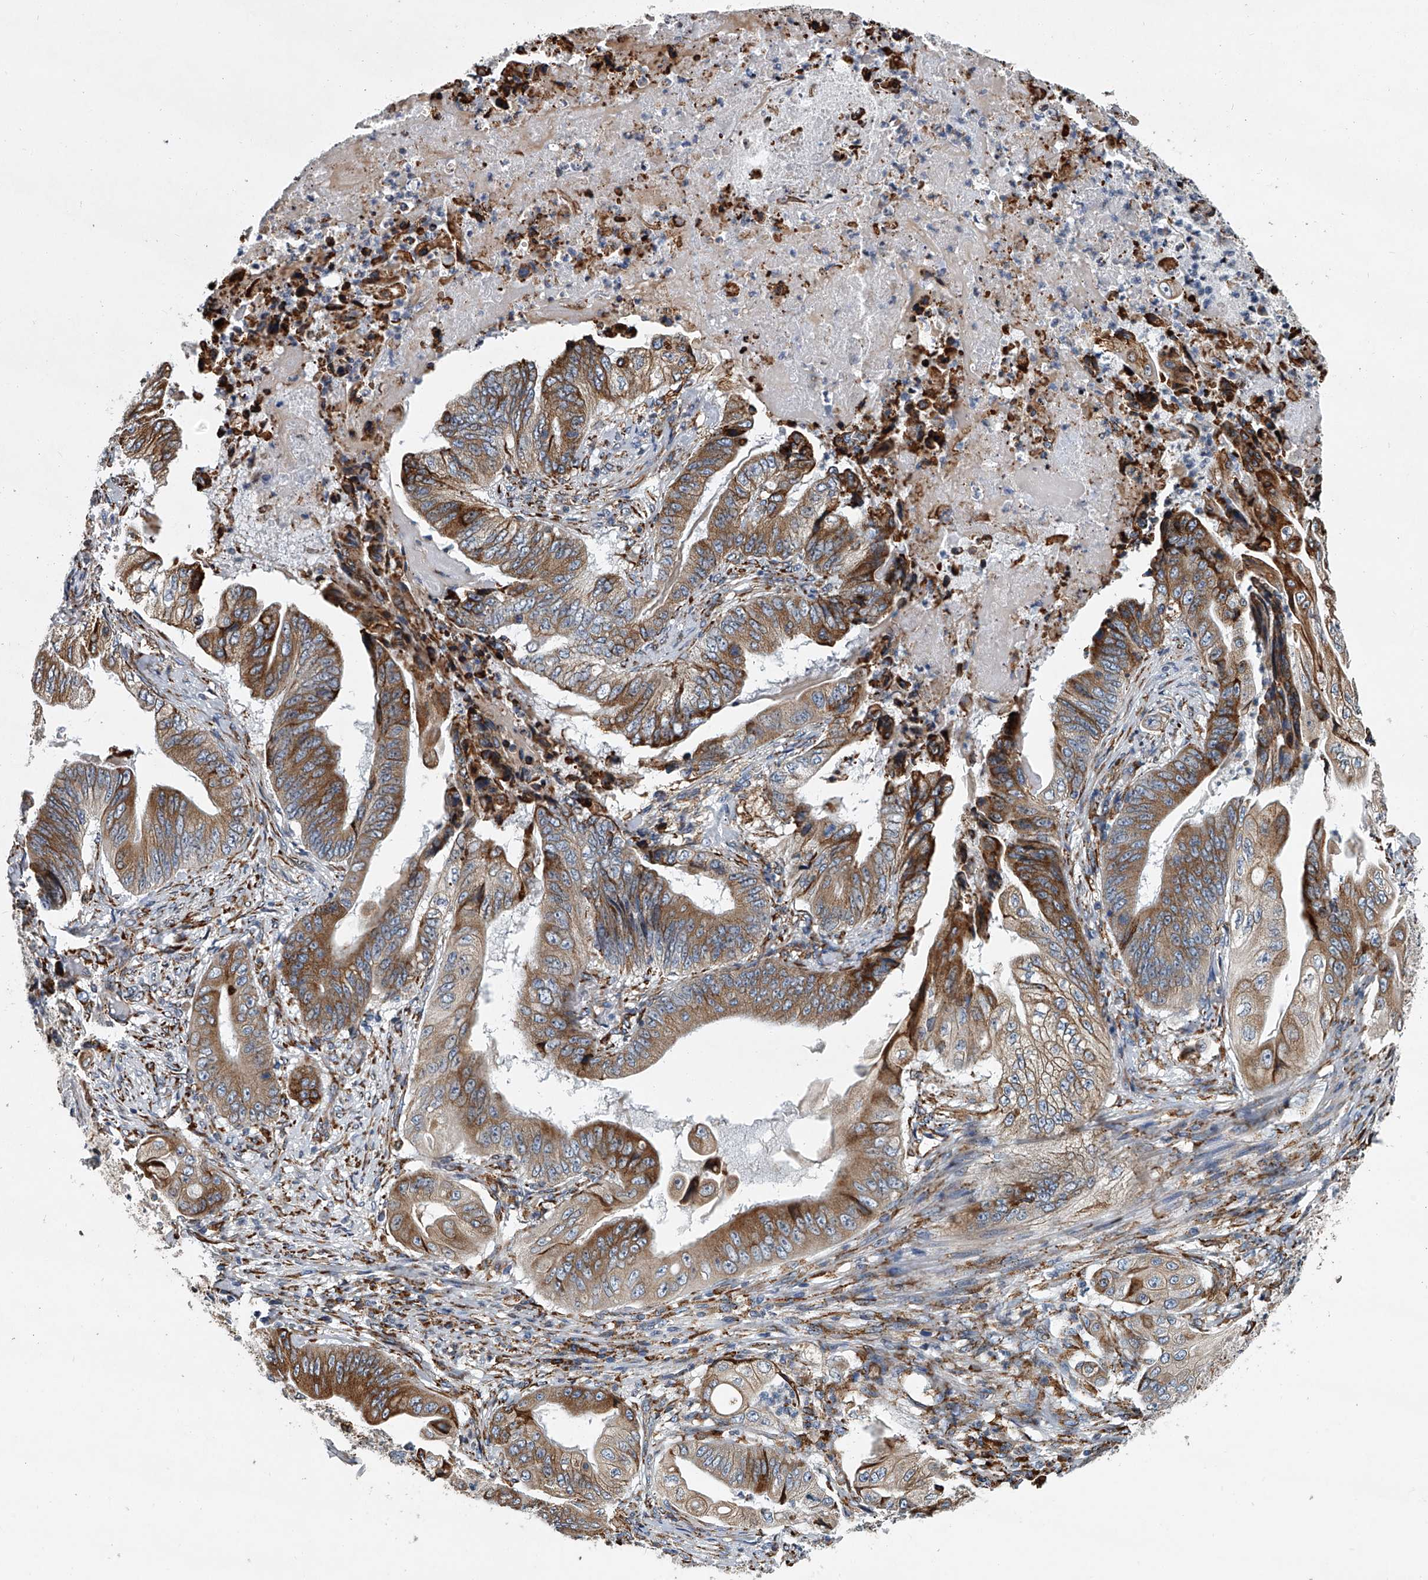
{"staining": {"intensity": "moderate", "quantity": ">75%", "location": "cytoplasmic/membranous"}, "tissue": "stomach cancer", "cell_type": "Tumor cells", "image_type": "cancer", "snomed": [{"axis": "morphology", "description": "Adenocarcinoma, NOS"}, {"axis": "topography", "description": "Stomach"}], "caption": "Immunohistochemical staining of human adenocarcinoma (stomach) displays medium levels of moderate cytoplasmic/membranous protein positivity in approximately >75% of tumor cells.", "gene": "TMEM63C", "patient": {"sex": "female", "age": 73}}